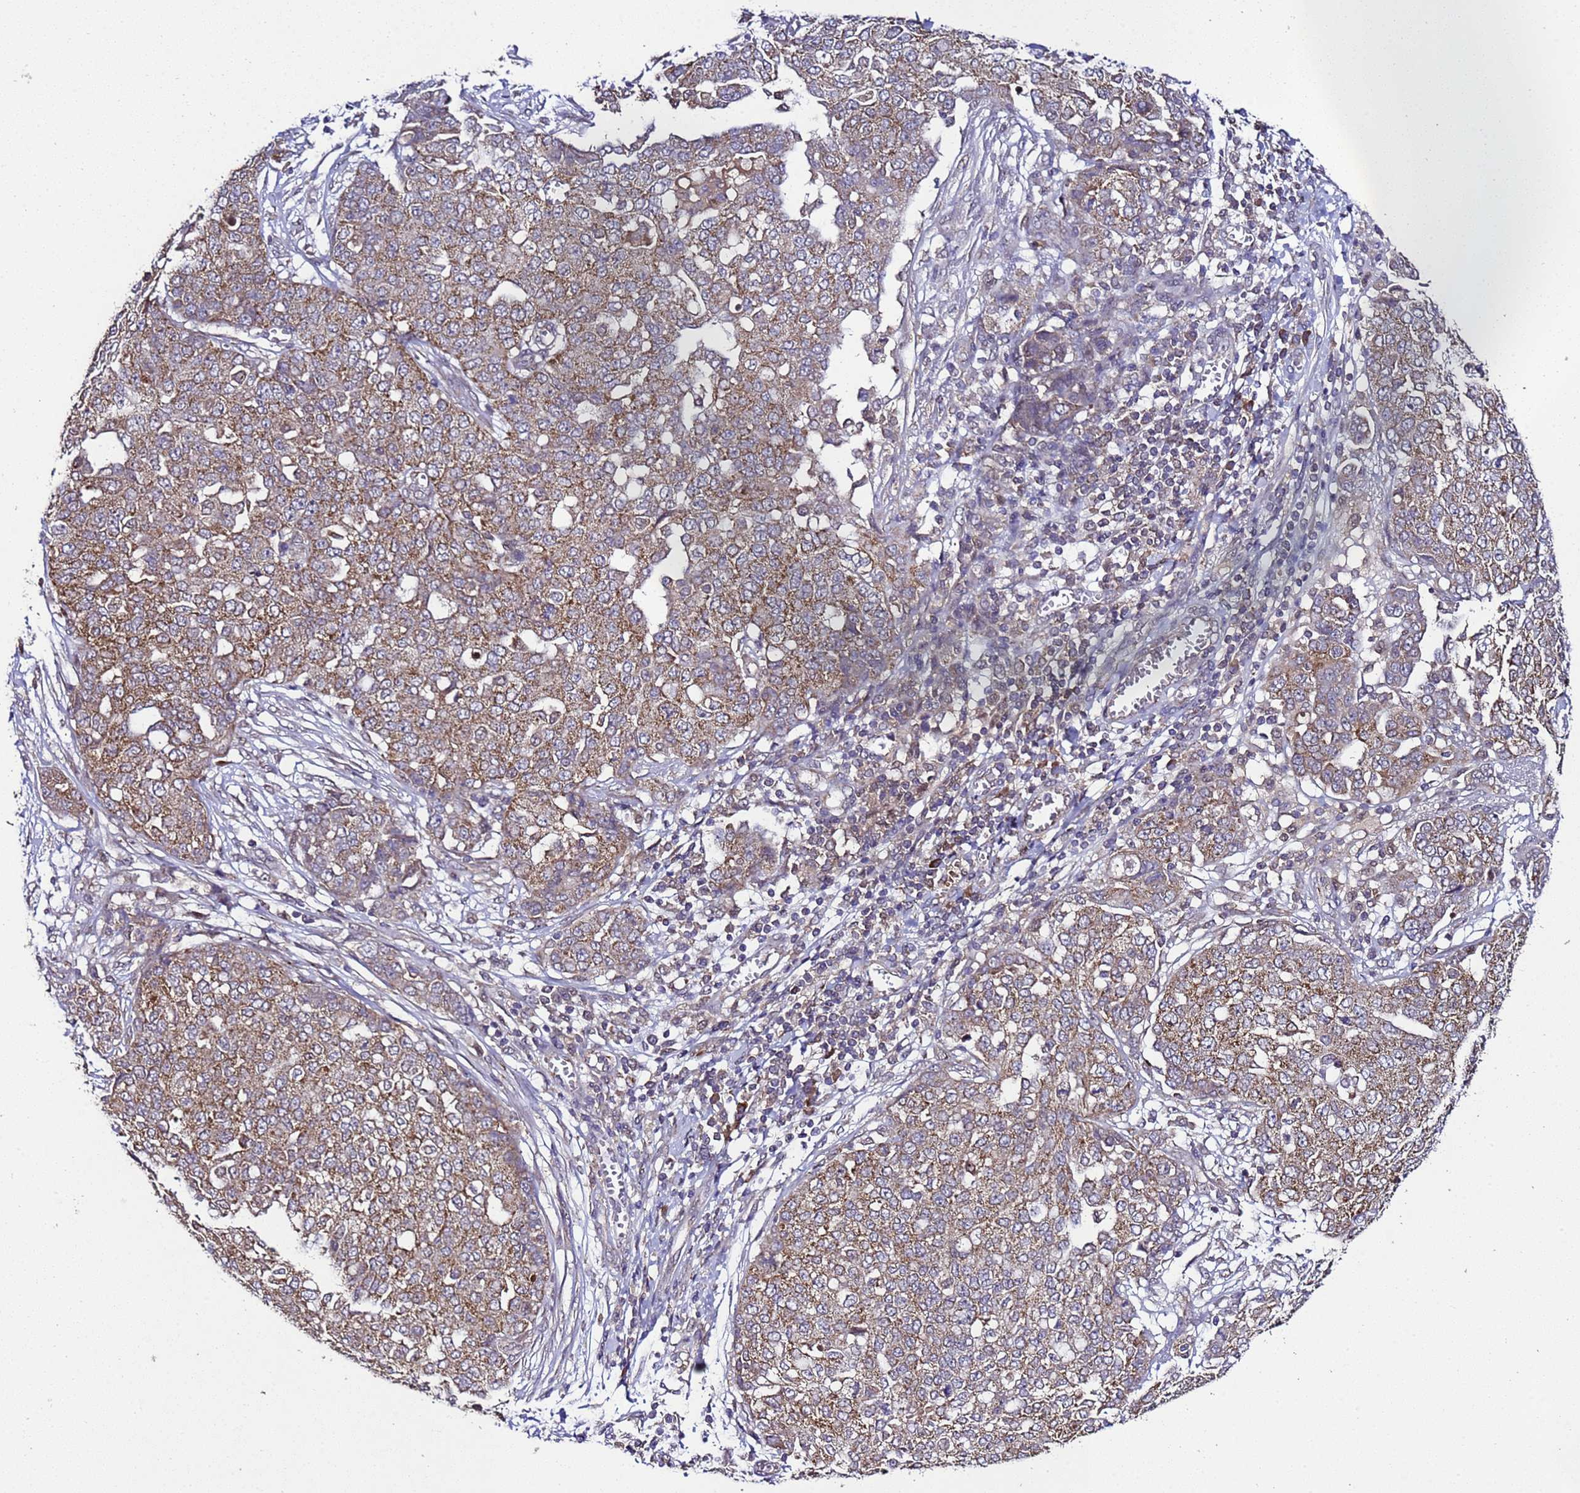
{"staining": {"intensity": "moderate", "quantity": ">75%", "location": "cytoplasmic/membranous"}, "tissue": "ovarian cancer", "cell_type": "Tumor cells", "image_type": "cancer", "snomed": [{"axis": "morphology", "description": "Cystadenocarcinoma, serous, NOS"}, {"axis": "topography", "description": "Soft tissue"}, {"axis": "topography", "description": "Ovary"}], "caption": "Ovarian cancer (serous cystadenocarcinoma) stained with DAB immunohistochemistry displays medium levels of moderate cytoplasmic/membranous expression in about >75% of tumor cells. Using DAB (brown) and hematoxylin (blue) stains, captured at high magnification using brightfield microscopy.", "gene": "HSPBAP1", "patient": {"sex": "female", "age": 57}}